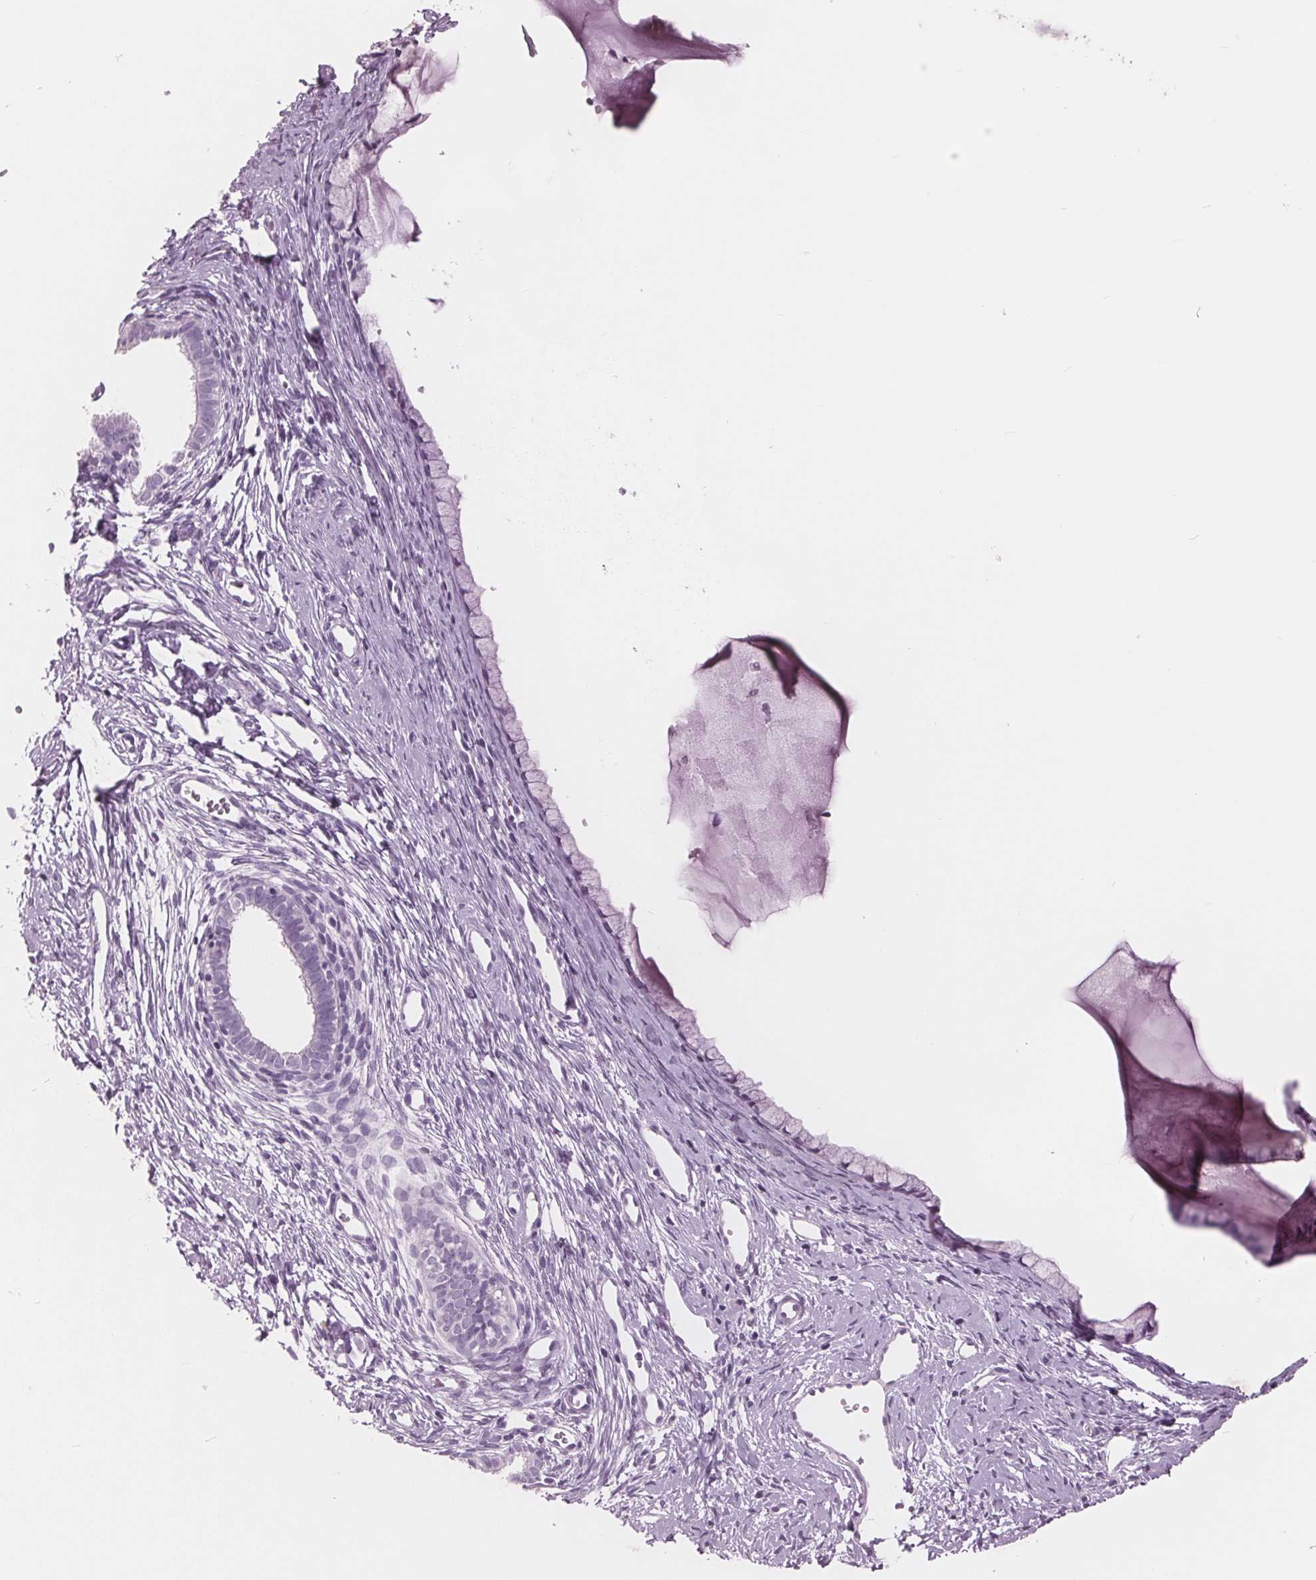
{"staining": {"intensity": "negative", "quantity": "none", "location": "none"}, "tissue": "cervix", "cell_type": "Glandular cells", "image_type": "normal", "snomed": [{"axis": "morphology", "description": "Normal tissue, NOS"}, {"axis": "topography", "description": "Cervix"}], "caption": "IHC histopathology image of benign cervix: human cervix stained with DAB demonstrates no significant protein staining in glandular cells.", "gene": "AMBP", "patient": {"sex": "female", "age": 40}}